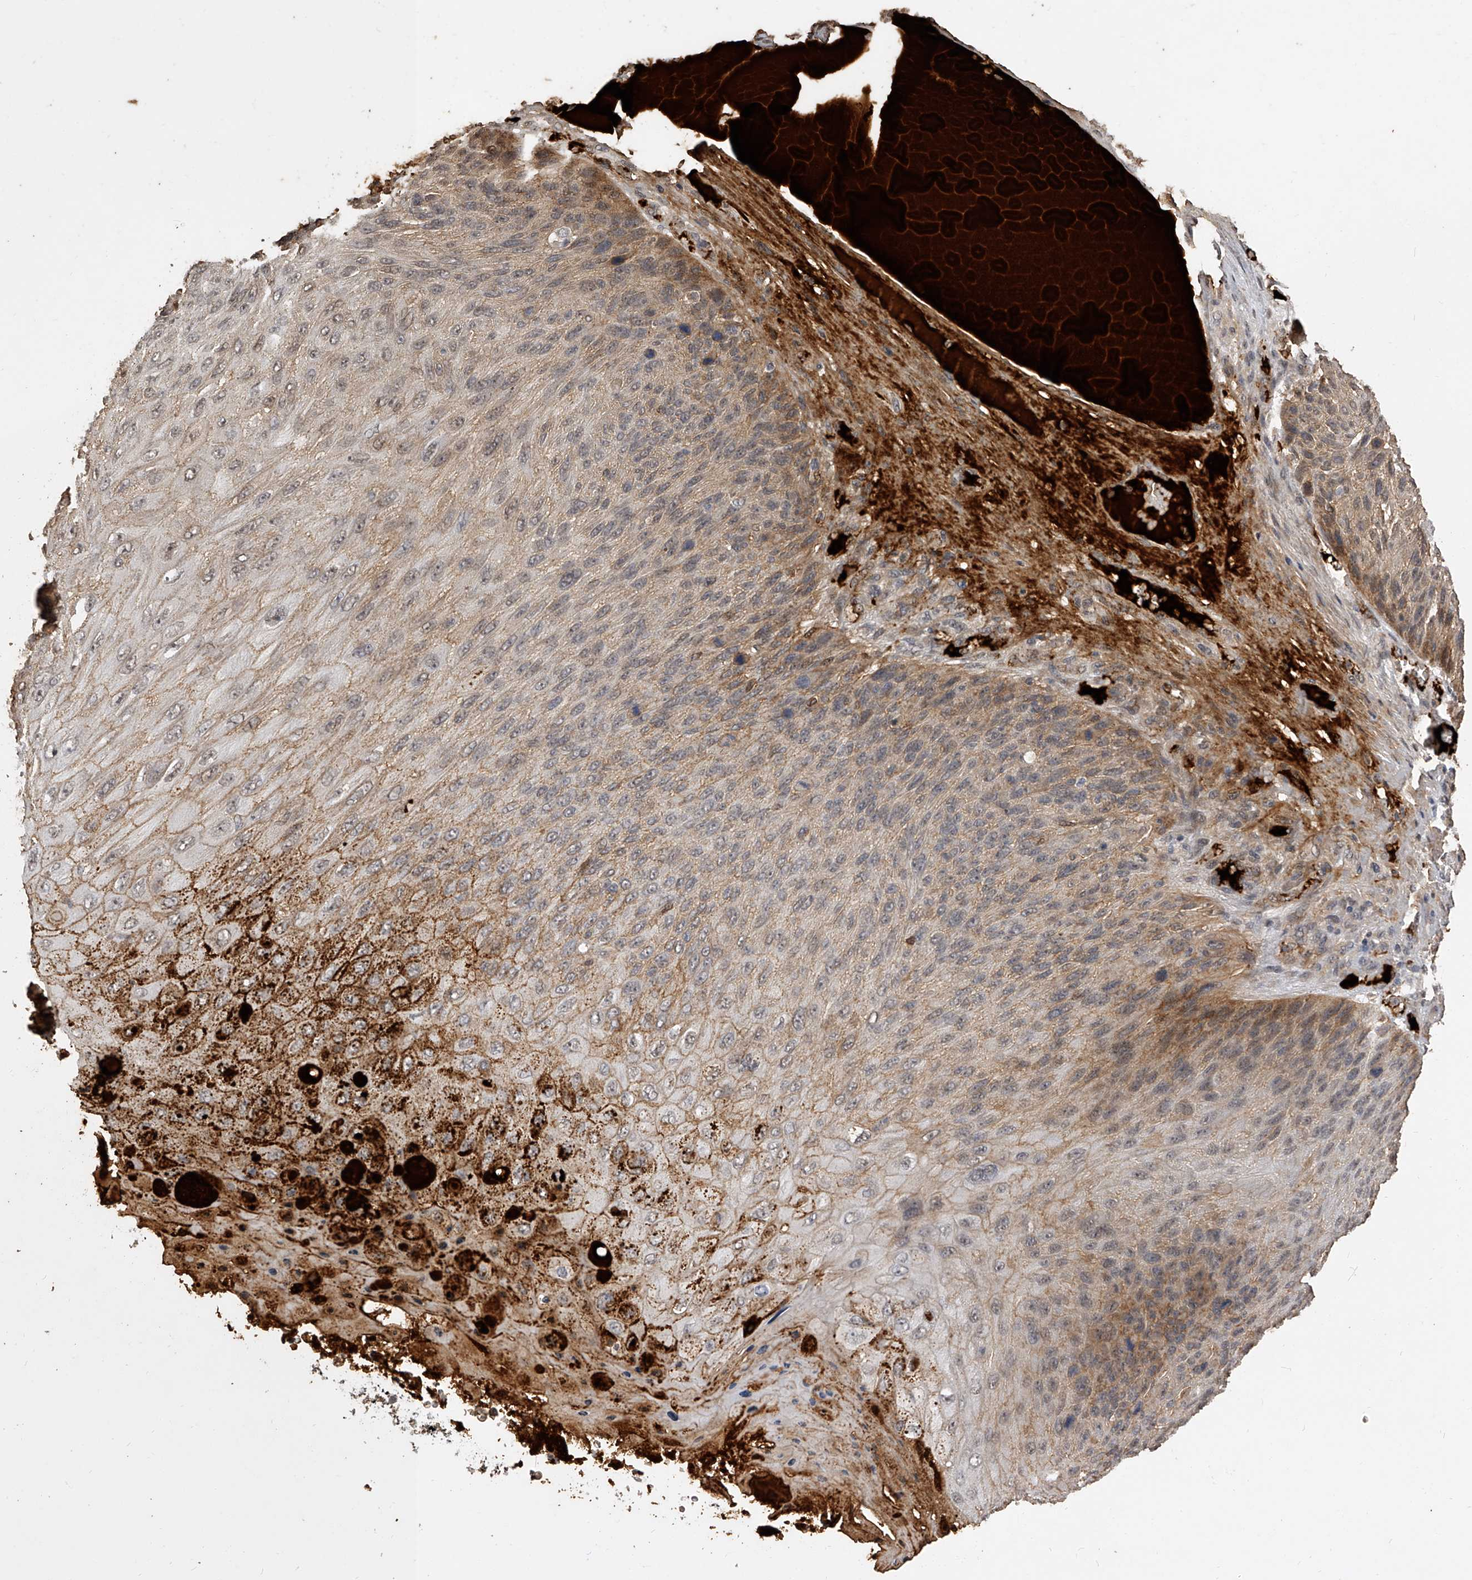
{"staining": {"intensity": "moderate", "quantity": "25%-75%", "location": "cytoplasmic/membranous"}, "tissue": "skin cancer", "cell_type": "Tumor cells", "image_type": "cancer", "snomed": [{"axis": "morphology", "description": "Squamous cell carcinoma, NOS"}, {"axis": "topography", "description": "Skin"}], "caption": "Moderate cytoplasmic/membranous positivity for a protein is identified in about 25%-75% of tumor cells of skin cancer (squamous cell carcinoma) using immunohistochemistry.", "gene": "CFAP410", "patient": {"sex": "female", "age": 88}}